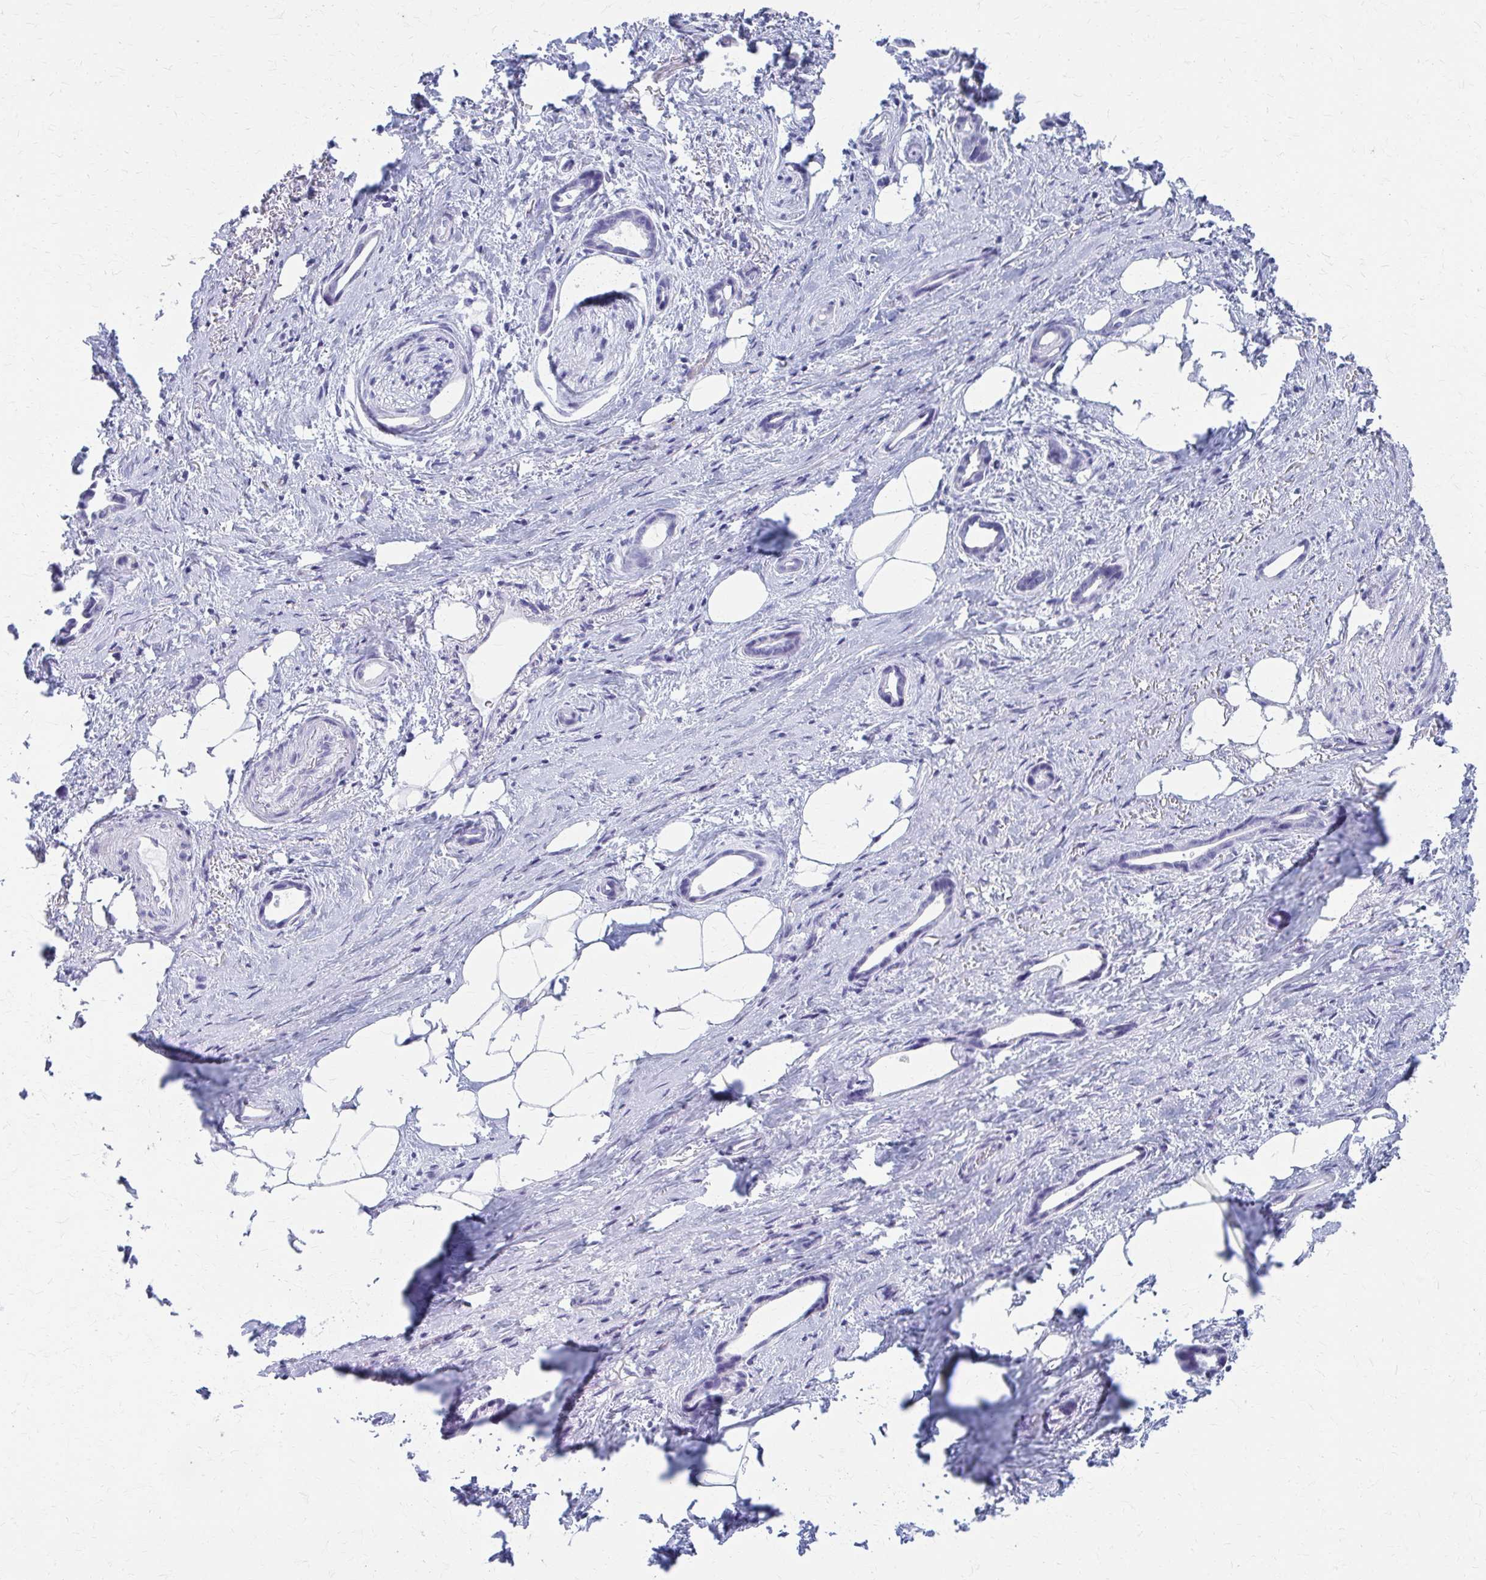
{"staining": {"intensity": "negative", "quantity": "none", "location": "none"}, "tissue": "stomach cancer", "cell_type": "Tumor cells", "image_type": "cancer", "snomed": [{"axis": "morphology", "description": "Adenocarcinoma, NOS"}, {"axis": "topography", "description": "Stomach, upper"}], "caption": "Protein analysis of adenocarcinoma (stomach) reveals no significant positivity in tumor cells. (Immunohistochemistry (ihc), brightfield microscopy, high magnification).", "gene": "CELF5", "patient": {"sex": "male", "age": 62}}